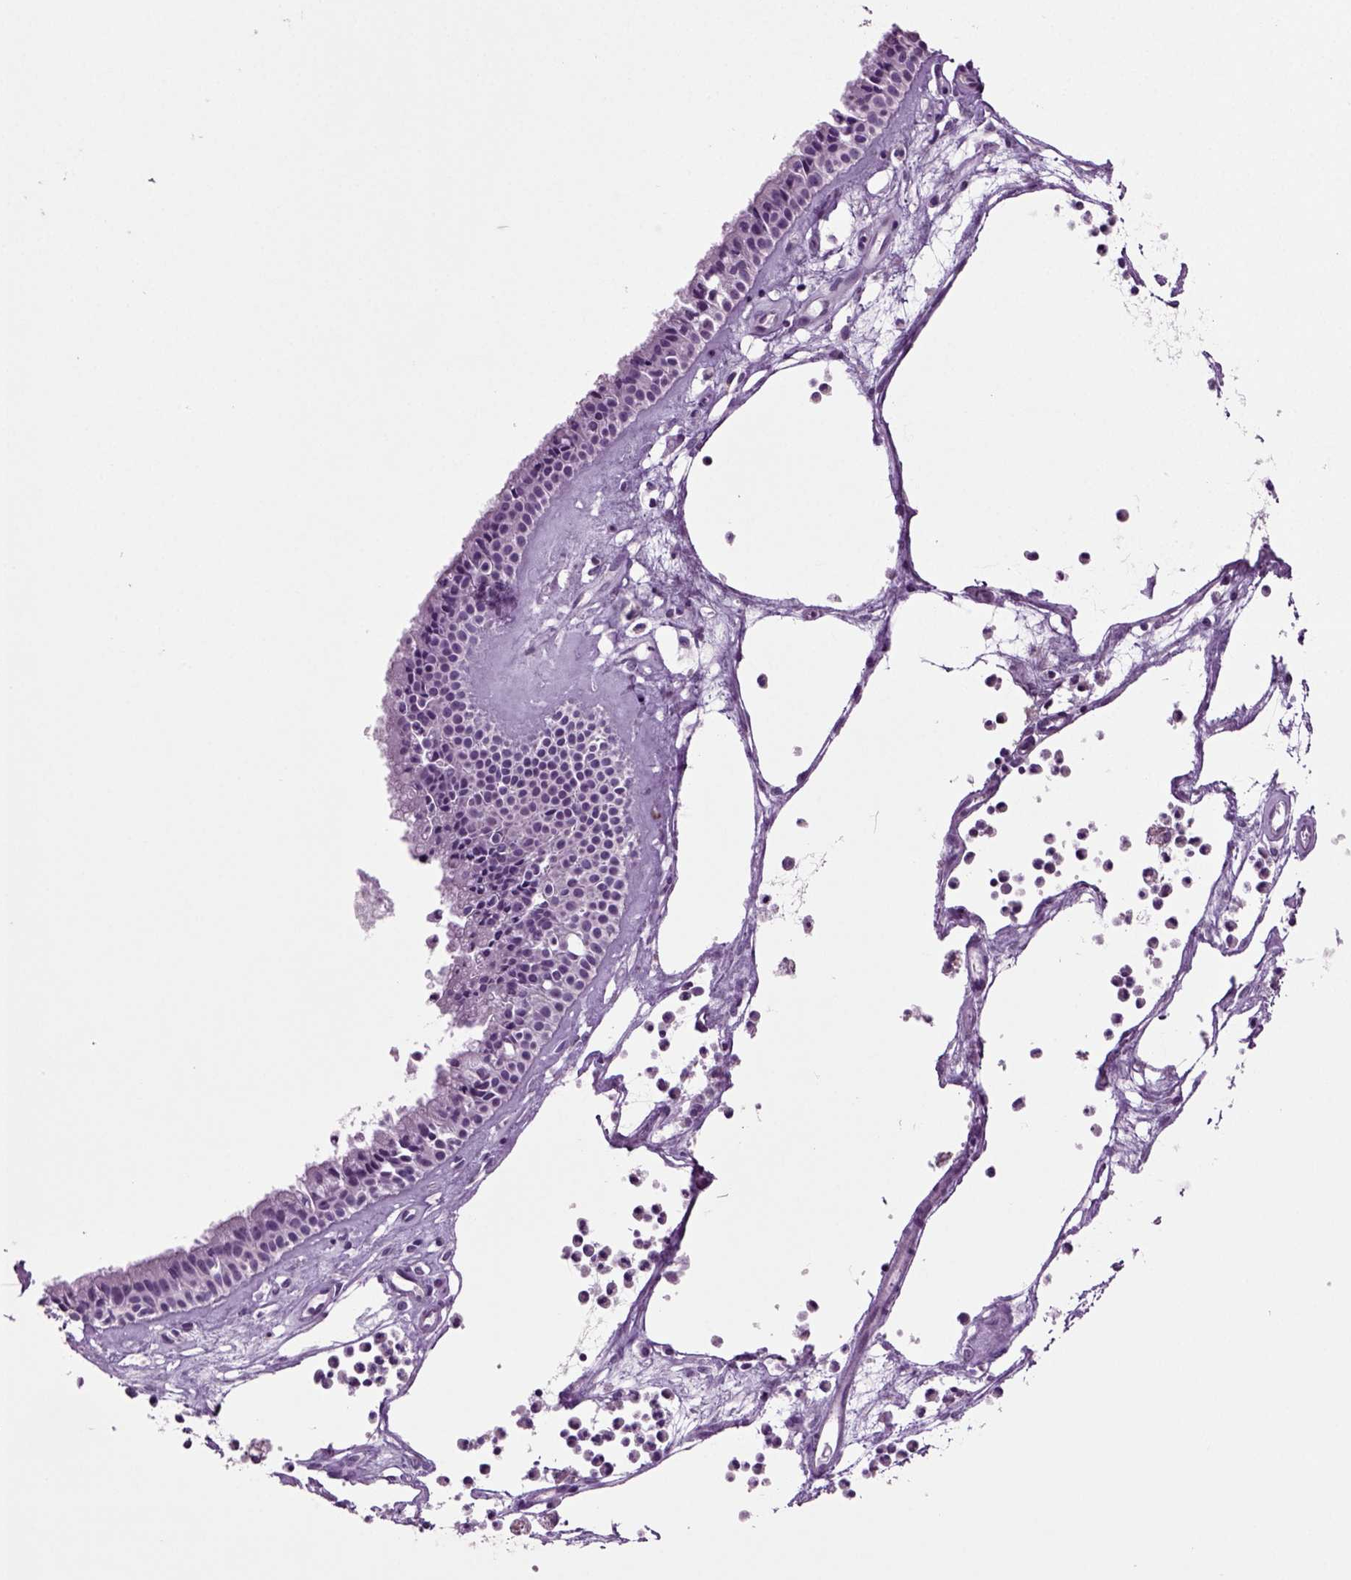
{"staining": {"intensity": "negative", "quantity": "none", "location": "none"}, "tissue": "nasopharynx", "cell_type": "Respiratory epithelial cells", "image_type": "normal", "snomed": [{"axis": "morphology", "description": "Normal tissue, NOS"}, {"axis": "topography", "description": "Nasopharynx"}], "caption": "IHC histopathology image of normal nasopharynx: nasopharynx stained with DAB (3,3'-diaminobenzidine) displays no significant protein expression in respiratory epithelial cells. (Immunohistochemistry (ihc), brightfield microscopy, high magnification).", "gene": "SLC17A6", "patient": {"sex": "female", "age": 47}}